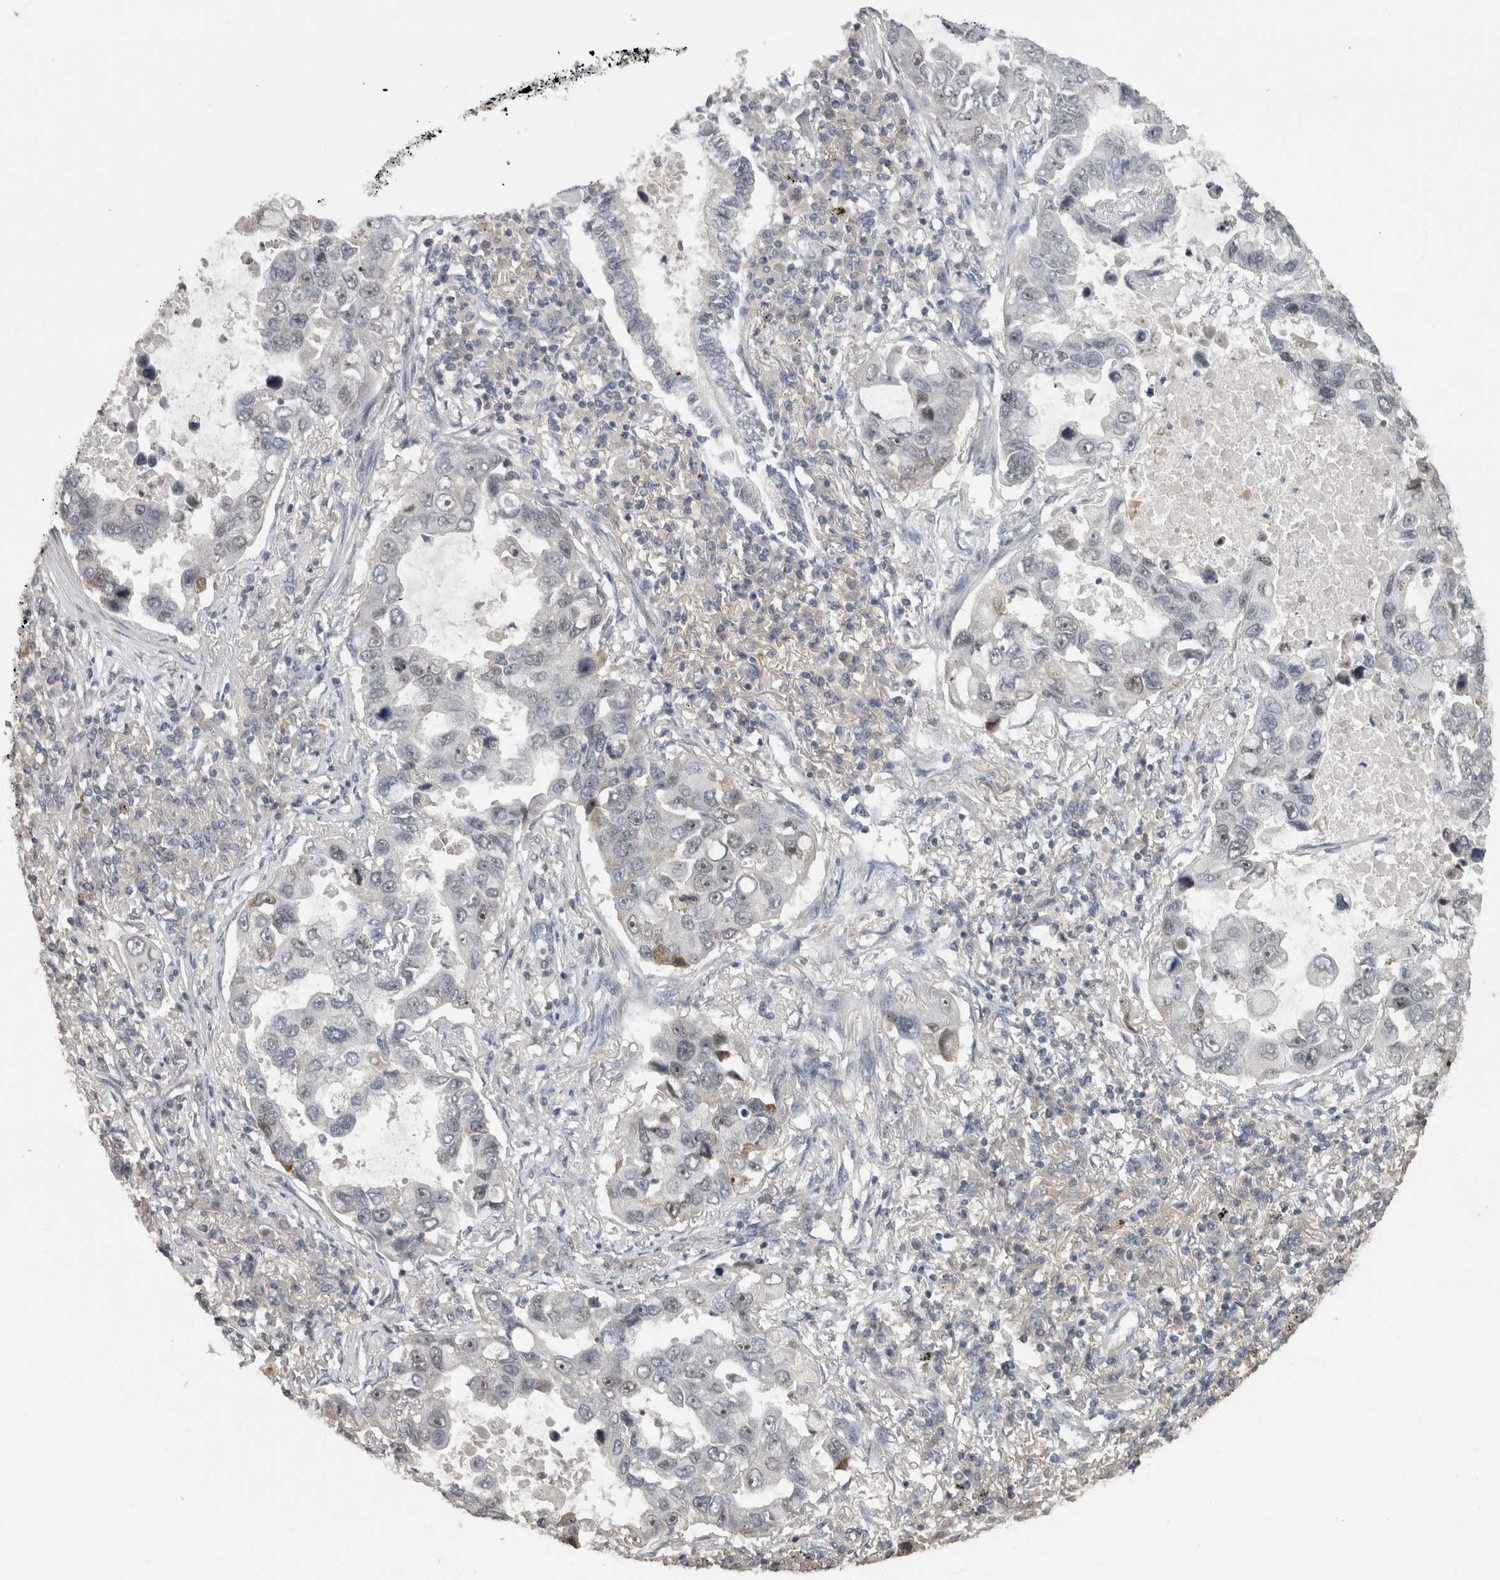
{"staining": {"intensity": "negative", "quantity": "none", "location": "none"}, "tissue": "lung cancer", "cell_type": "Tumor cells", "image_type": "cancer", "snomed": [{"axis": "morphology", "description": "Adenocarcinoma, NOS"}, {"axis": "topography", "description": "Lung"}], "caption": "Tumor cells show no significant protein expression in adenocarcinoma (lung).", "gene": "RBM28", "patient": {"sex": "male", "age": 64}}